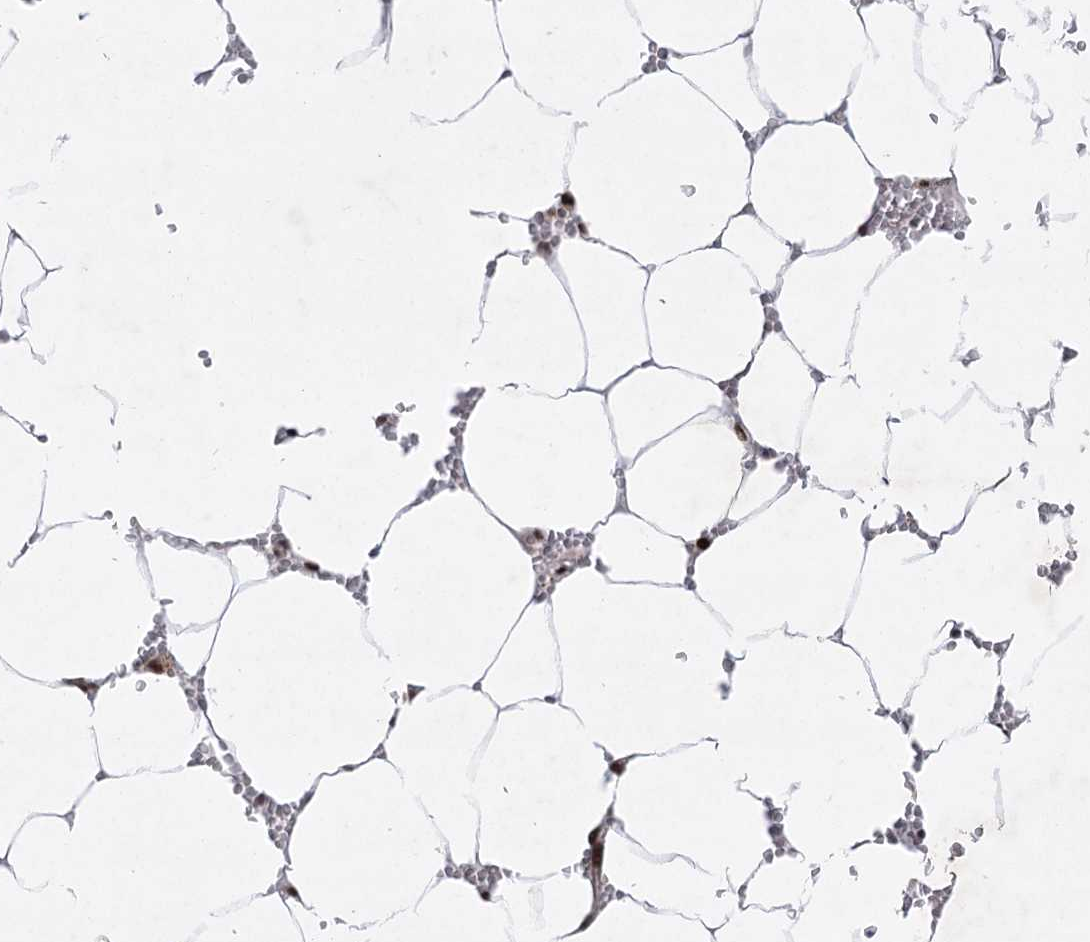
{"staining": {"intensity": "strong", "quantity": ">75%", "location": "cytoplasmic/membranous,nuclear"}, "tissue": "bone marrow", "cell_type": "Hematopoietic cells", "image_type": "normal", "snomed": [{"axis": "morphology", "description": "Normal tissue, NOS"}, {"axis": "topography", "description": "Bone marrow"}], "caption": "This is a micrograph of IHC staining of unremarkable bone marrow, which shows strong expression in the cytoplasmic/membranous,nuclear of hematopoietic cells.", "gene": "ZCCHC8", "patient": {"sex": "male", "age": 70}}